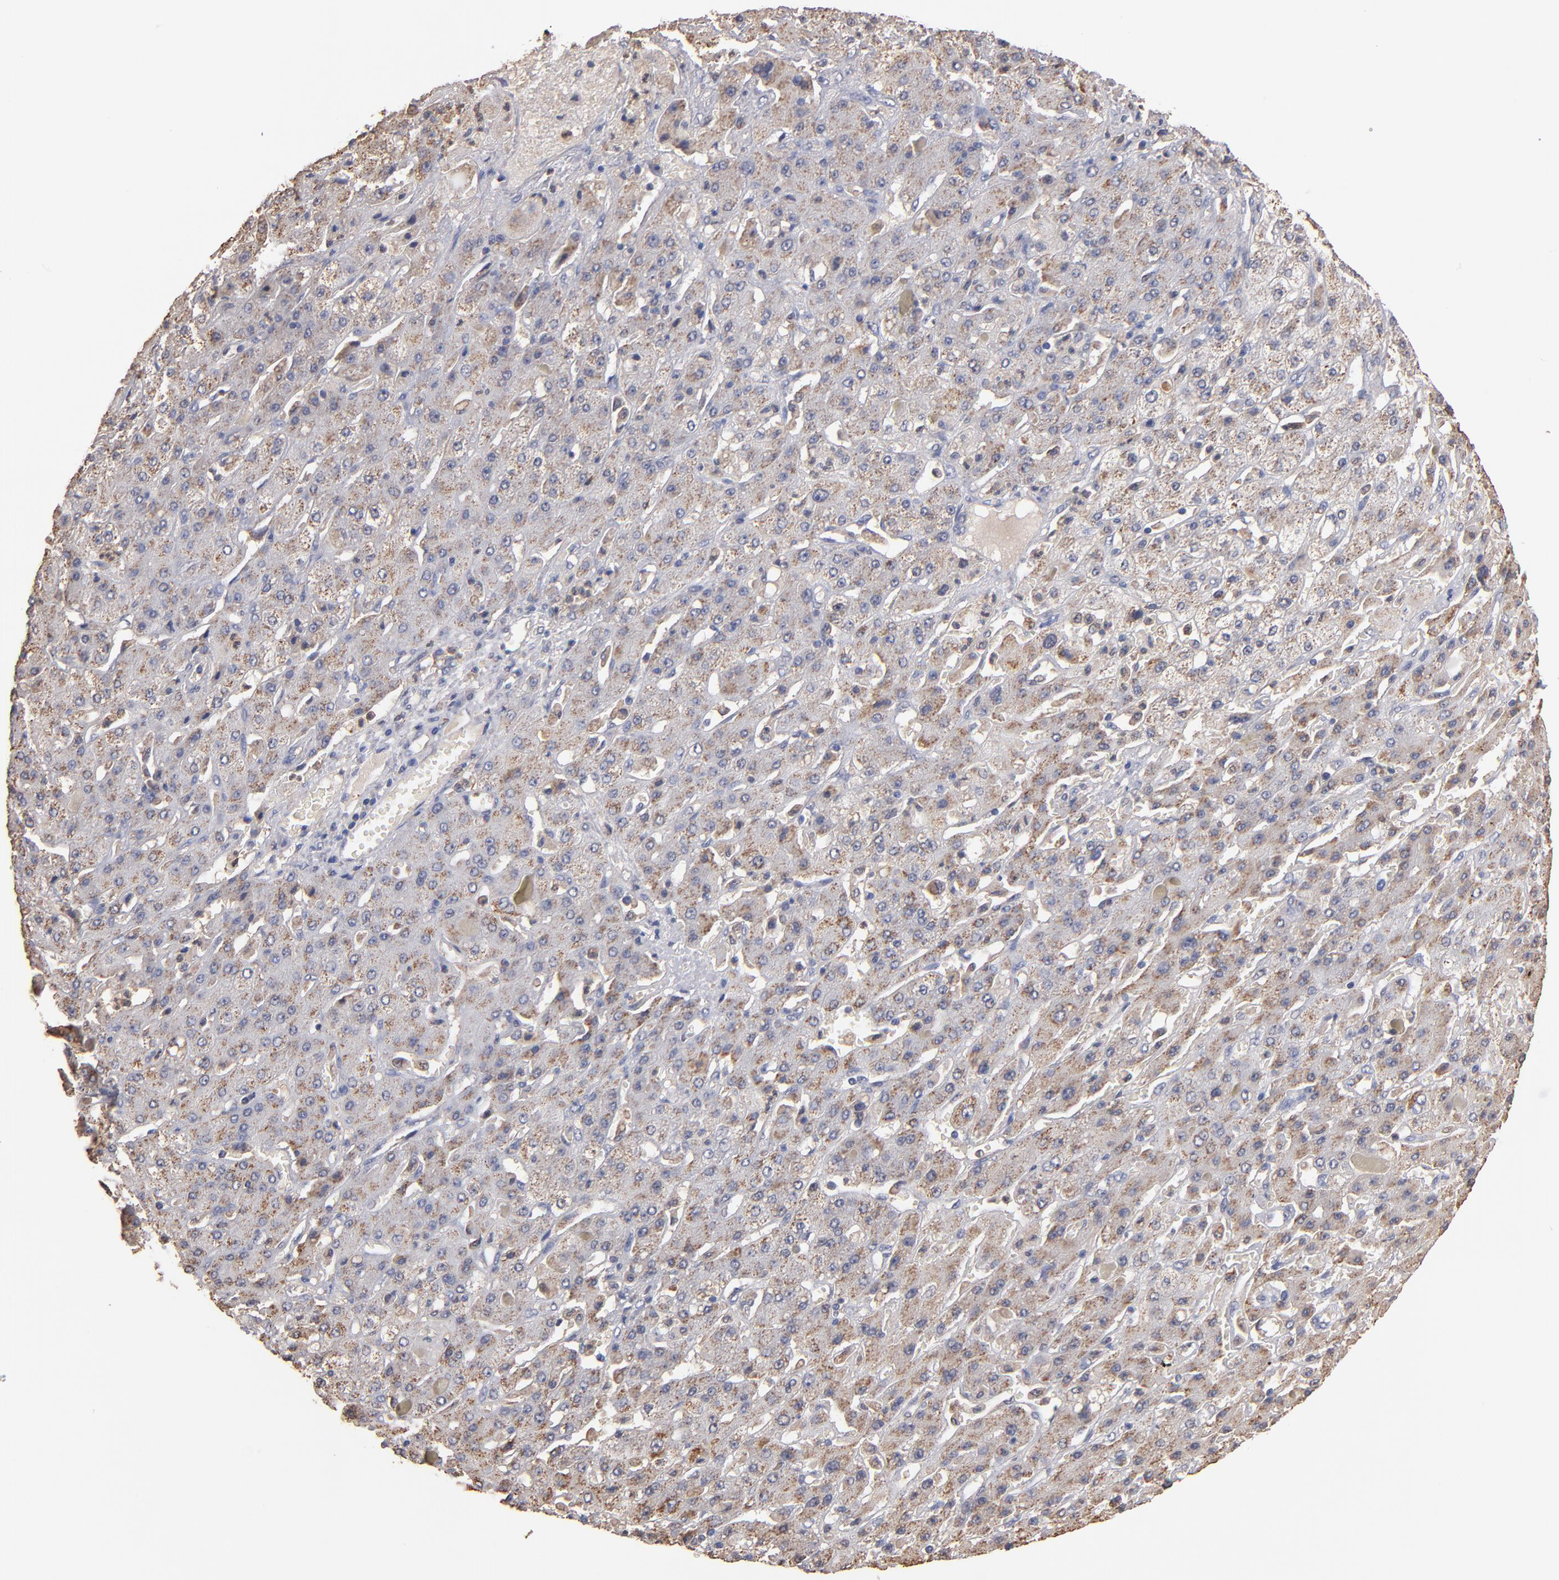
{"staining": {"intensity": "moderate", "quantity": ">75%", "location": "cytoplasmic/membranous"}, "tissue": "liver cancer", "cell_type": "Tumor cells", "image_type": "cancer", "snomed": [{"axis": "morphology", "description": "Cholangiocarcinoma"}, {"axis": "topography", "description": "Liver"}], "caption": "Liver cancer stained for a protein (brown) shows moderate cytoplasmic/membranous positive positivity in approximately >75% of tumor cells.", "gene": "RO60", "patient": {"sex": "female", "age": 52}}